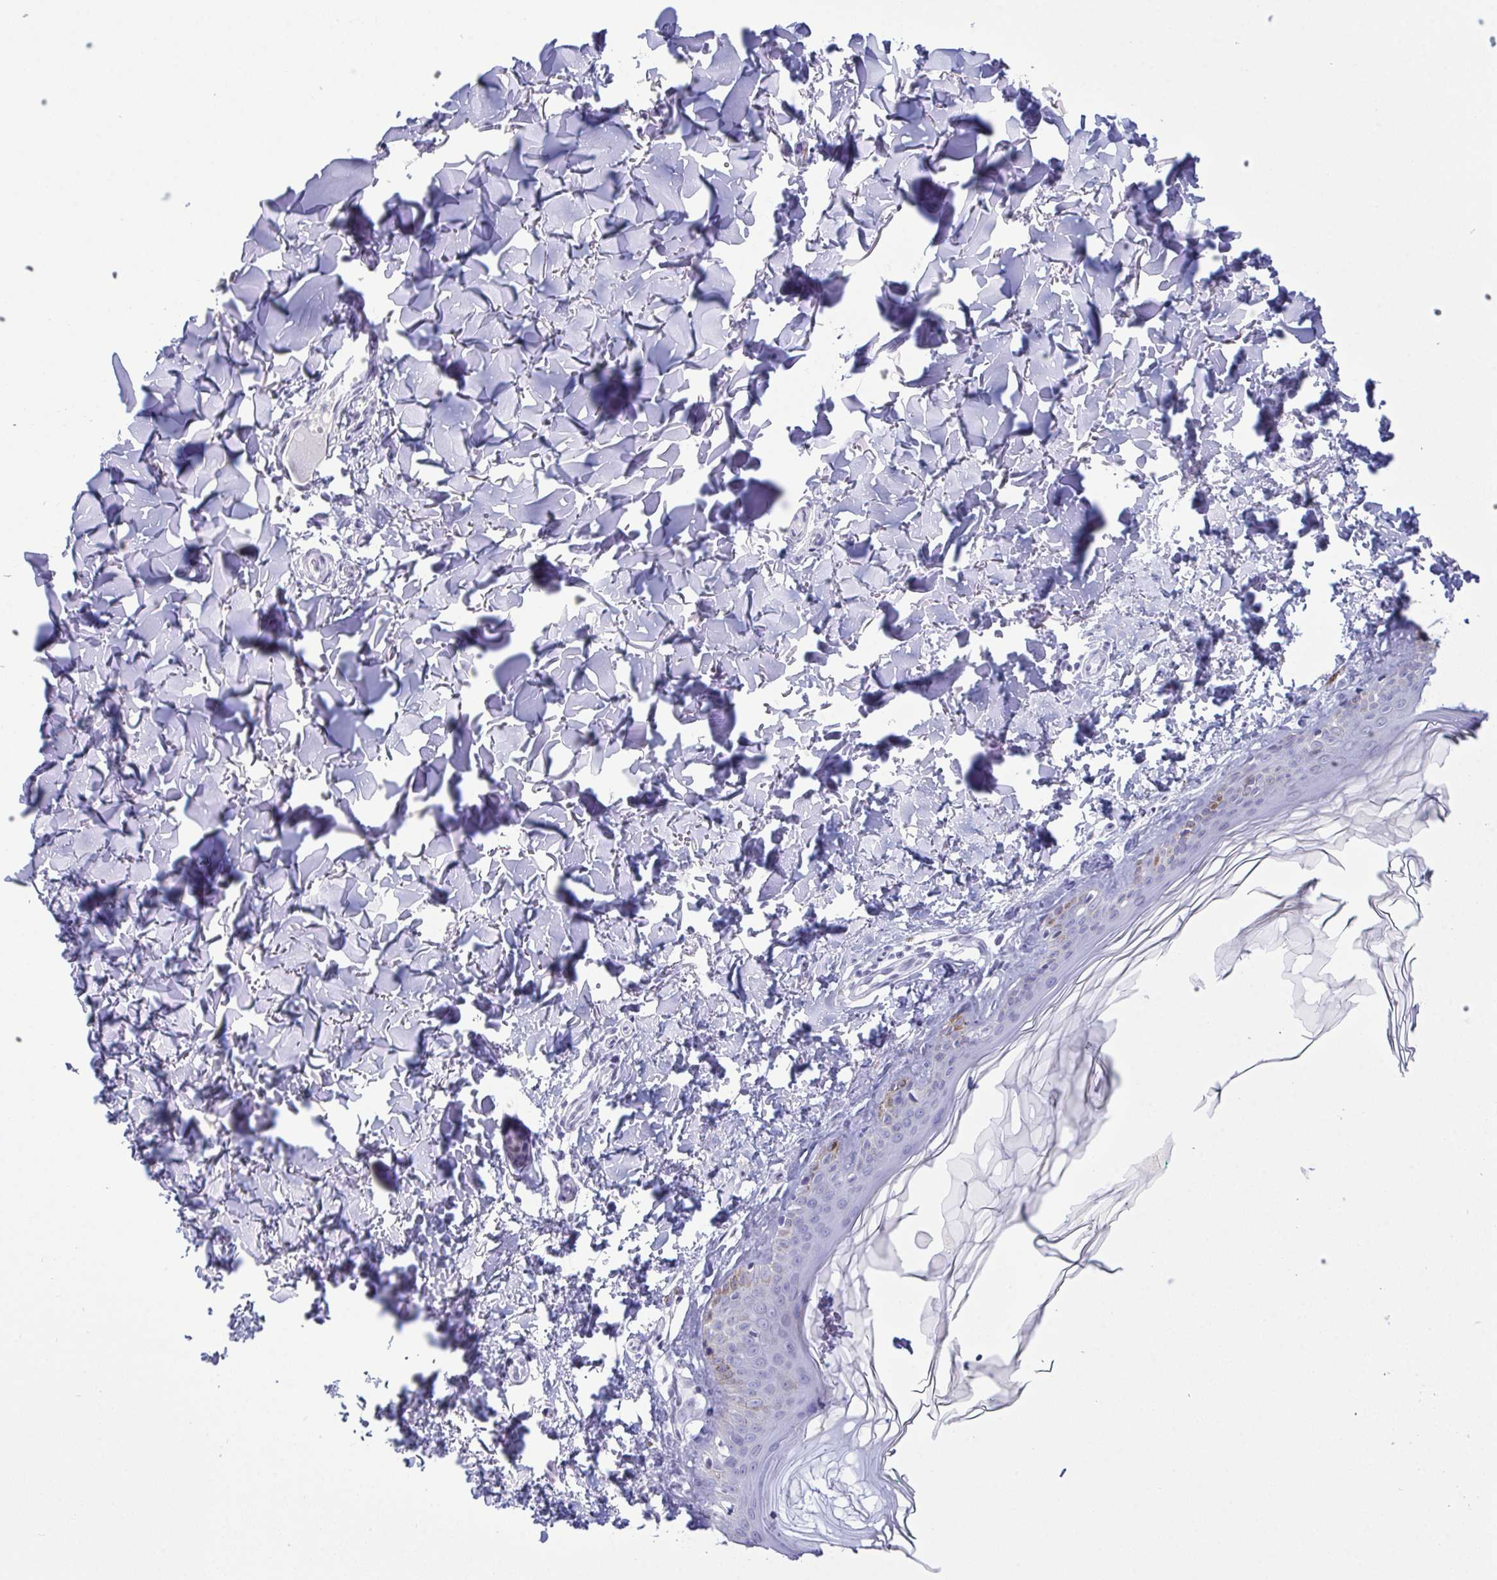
{"staining": {"intensity": "negative", "quantity": "none", "location": "none"}, "tissue": "skin", "cell_type": "Fibroblasts", "image_type": "normal", "snomed": [{"axis": "morphology", "description": "Normal tissue, NOS"}, {"axis": "topography", "description": "Skin"}, {"axis": "topography", "description": "Peripheral nerve tissue"}], "caption": "Immunohistochemistry (IHC) photomicrograph of benign human skin stained for a protein (brown), which shows no staining in fibroblasts.", "gene": "SUGP2", "patient": {"sex": "female", "age": 45}}